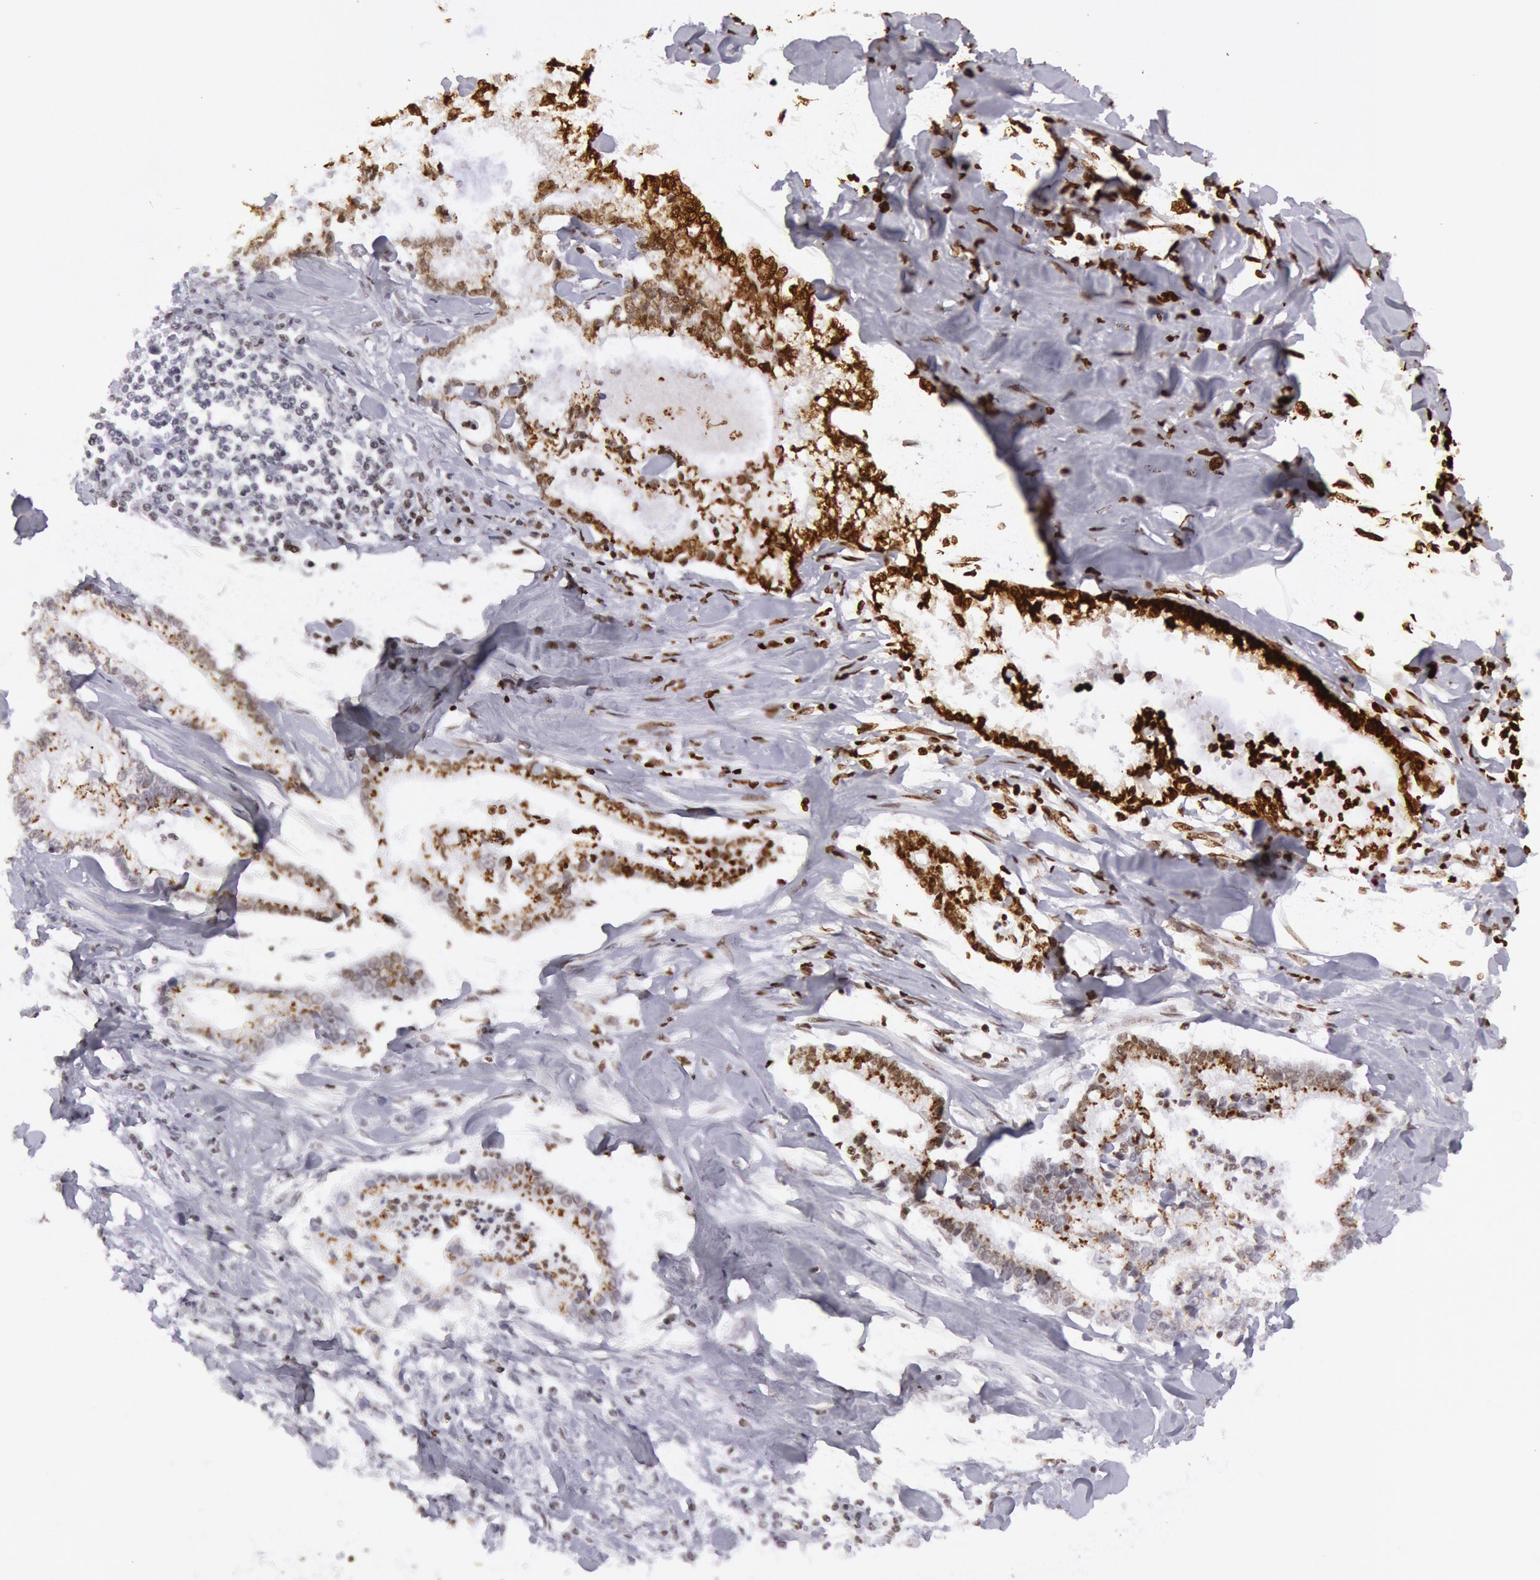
{"staining": {"intensity": "strong", "quantity": ">75%", "location": "nuclear"}, "tissue": "liver cancer", "cell_type": "Tumor cells", "image_type": "cancer", "snomed": [{"axis": "morphology", "description": "Cholangiocarcinoma"}, {"axis": "topography", "description": "Liver"}], "caption": "Liver cancer (cholangiocarcinoma) stained with IHC displays strong nuclear staining in about >75% of tumor cells.", "gene": "H3-4", "patient": {"sex": "male", "age": 57}}